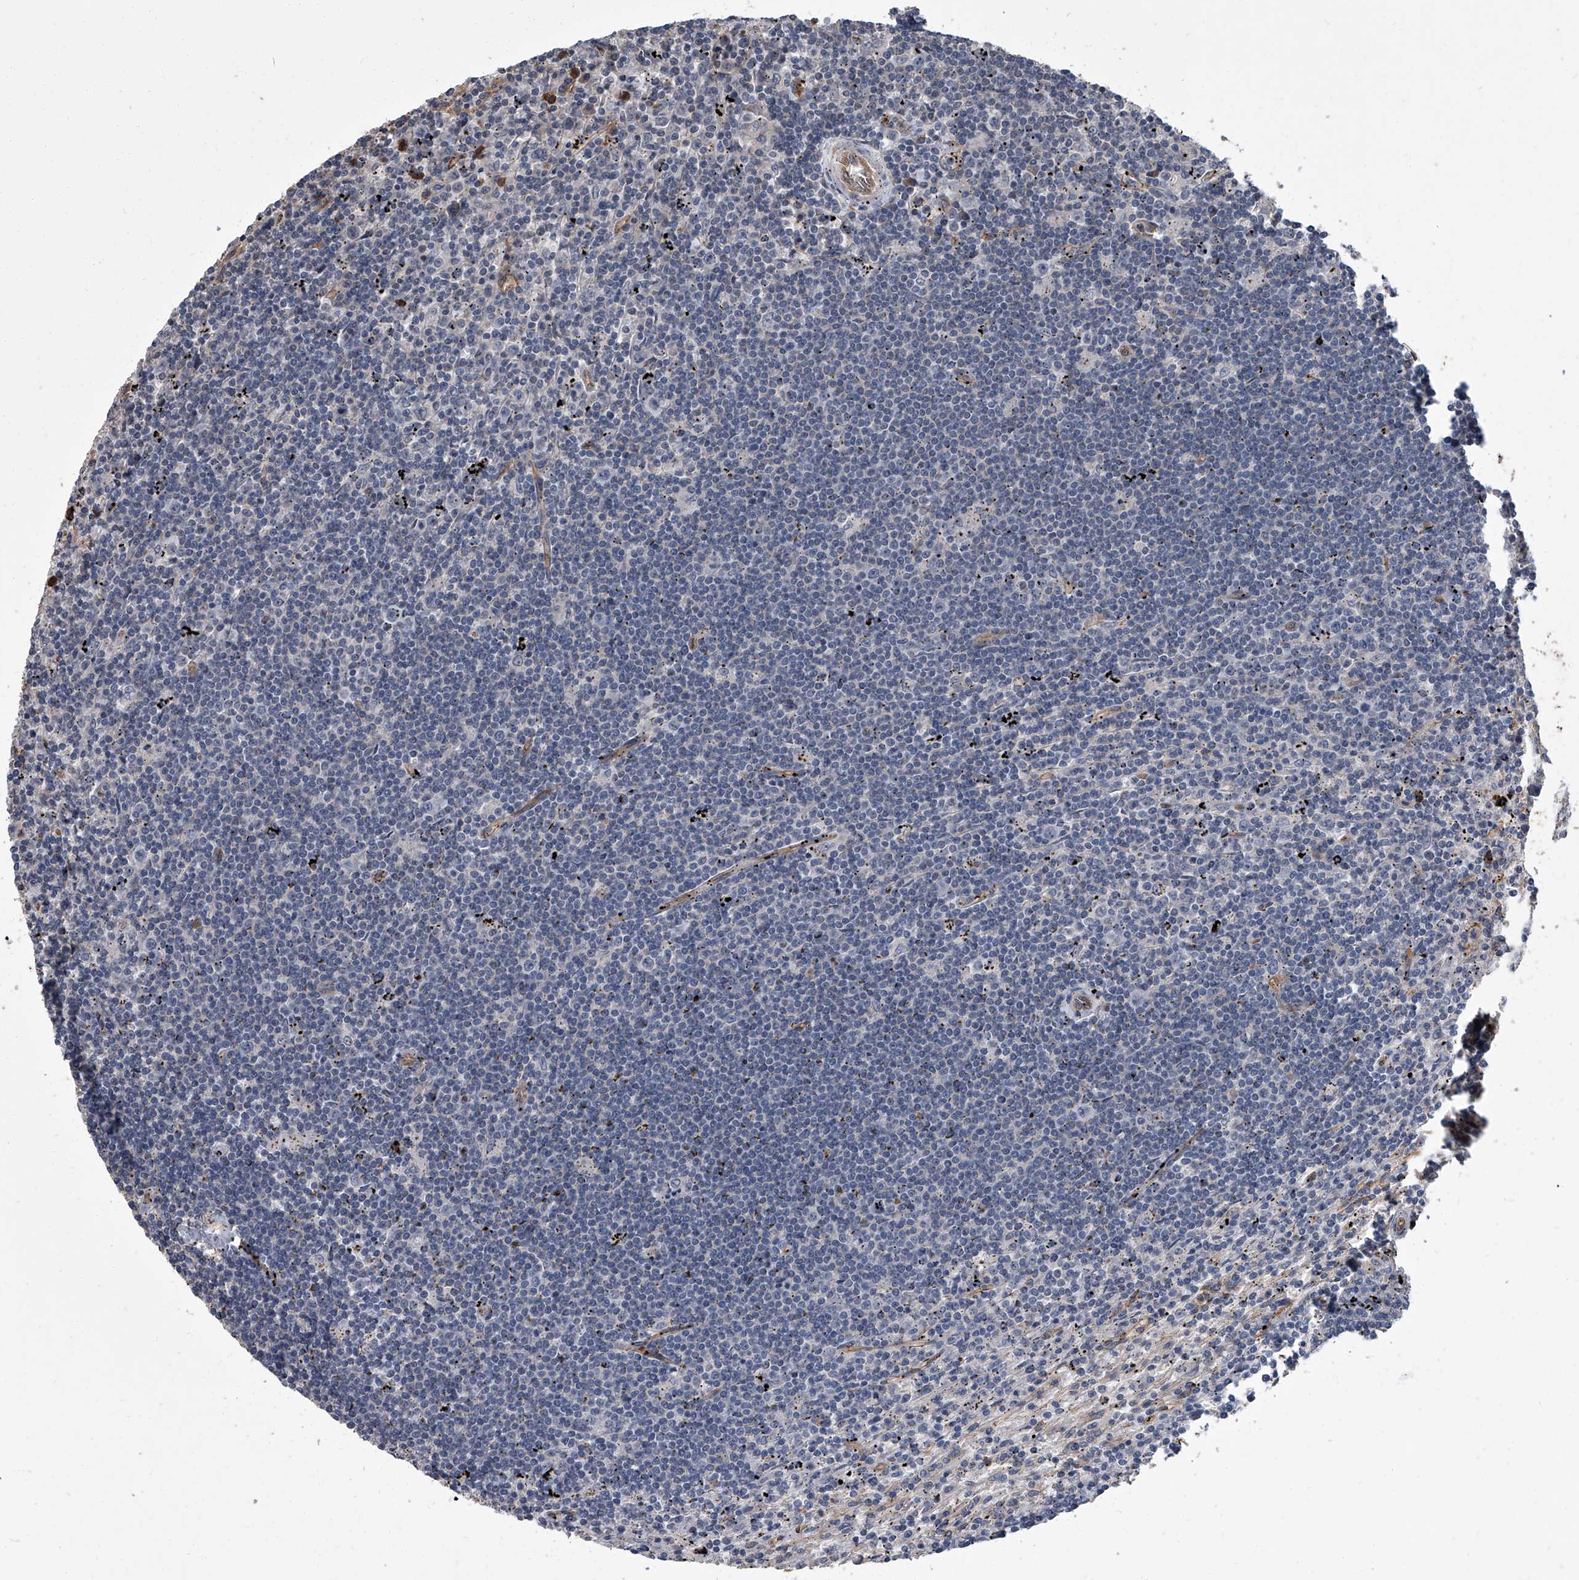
{"staining": {"intensity": "negative", "quantity": "none", "location": "none"}, "tissue": "lymphoma", "cell_type": "Tumor cells", "image_type": "cancer", "snomed": [{"axis": "morphology", "description": "Malignant lymphoma, non-Hodgkin's type, Low grade"}, {"axis": "topography", "description": "Spleen"}], "caption": "An immunohistochemistry photomicrograph of malignant lymphoma, non-Hodgkin's type (low-grade) is shown. There is no staining in tumor cells of malignant lymphoma, non-Hodgkin's type (low-grade).", "gene": "SIRT4", "patient": {"sex": "male", "age": 76}}